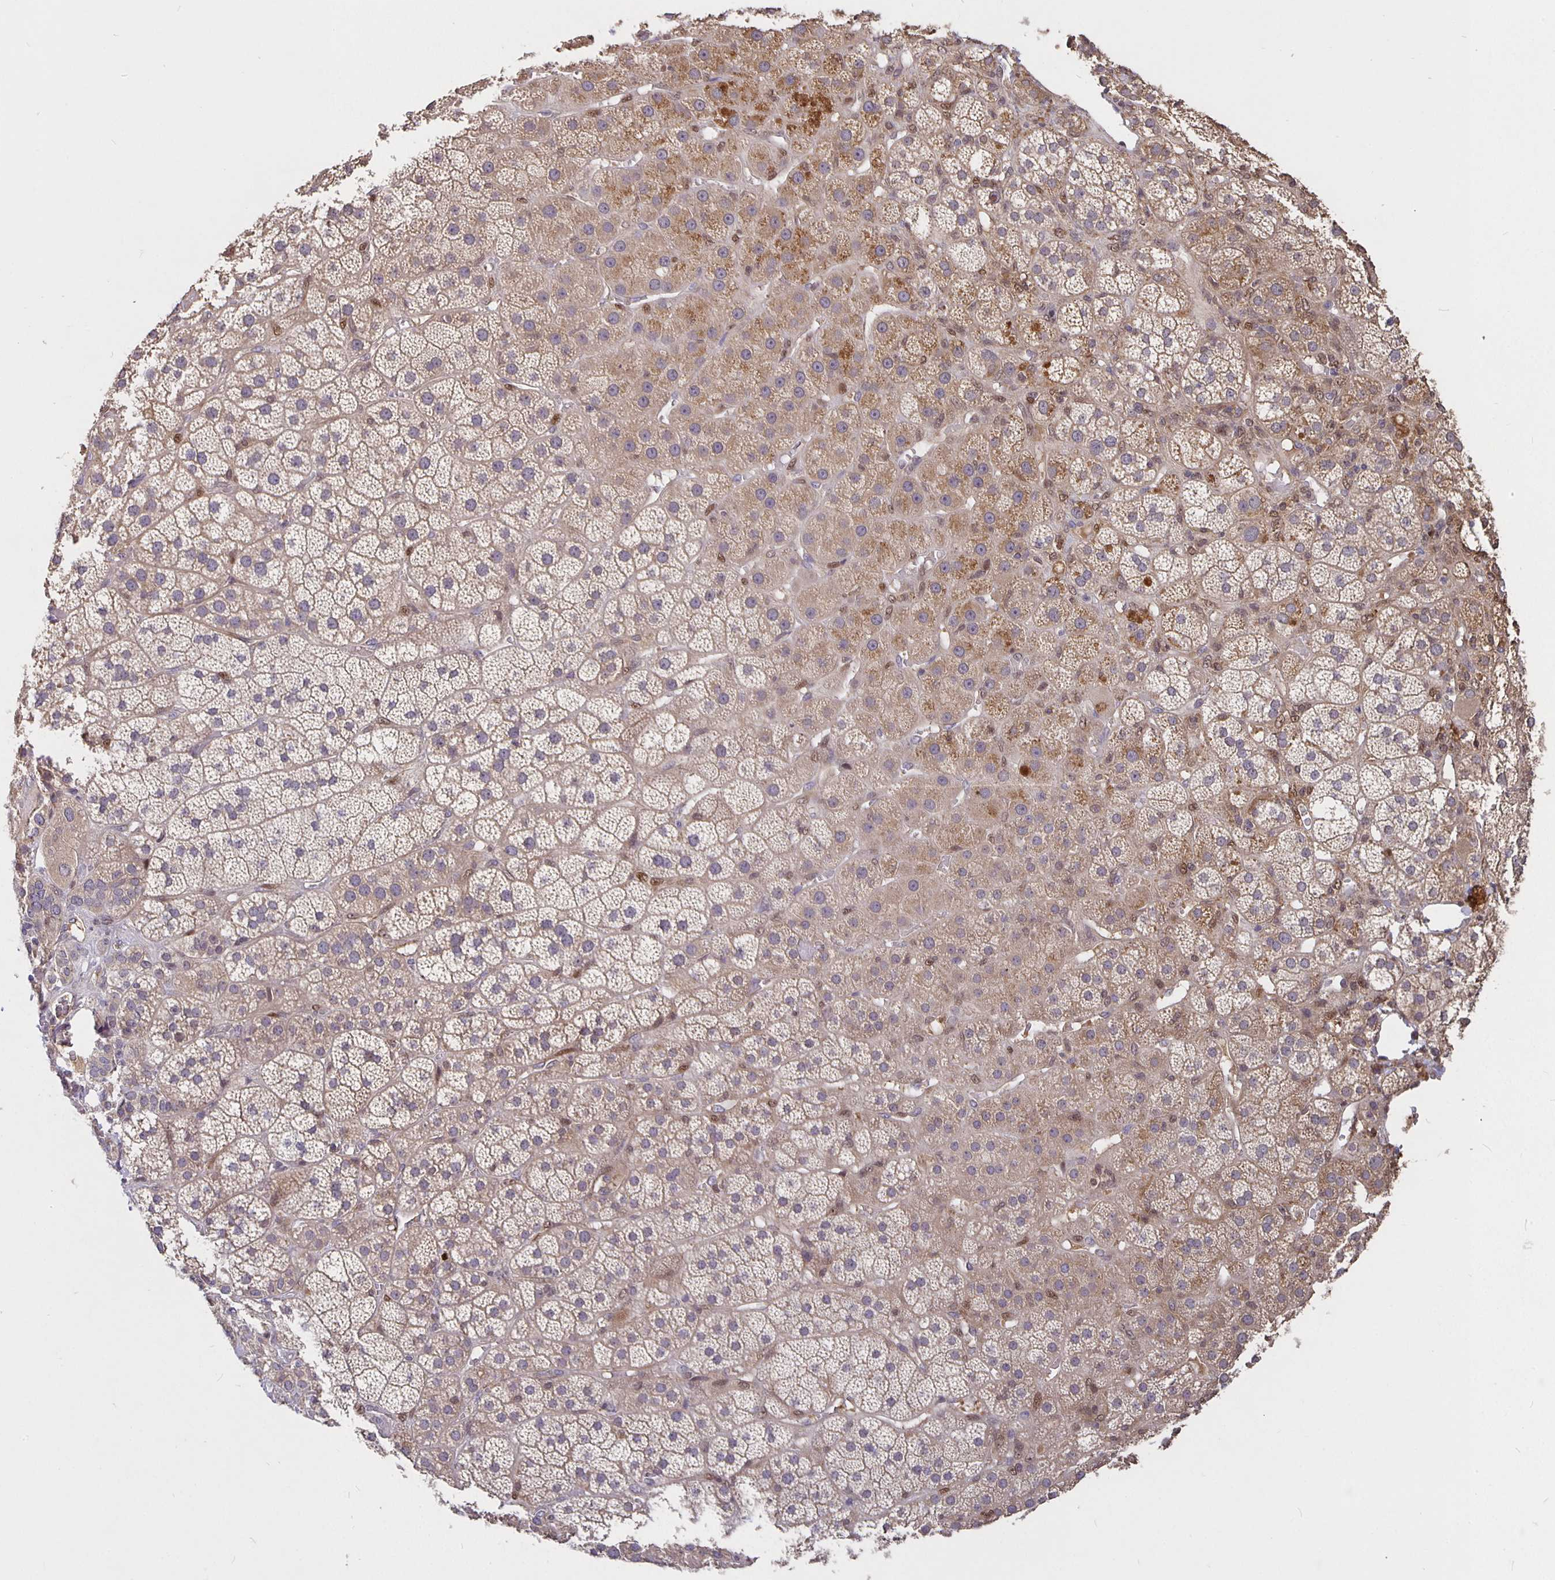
{"staining": {"intensity": "weak", "quantity": "25%-75%", "location": "cytoplasmic/membranous"}, "tissue": "adrenal gland", "cell_type": "Glandular cells", "image_type": "normal", "snomed": [{"axis": "morphology", "description": "Normal tissue, NOS"}, {"axis": "topography", "description": "Adrenal gland"}], "caption": "A histopathology image of adrenal gland stained for a protein reveals weak cytoplasmic/membranous brown staining in glandular cells. (DAB (3,3'-diaminobenzidine) = brown stain, brightfield microscopy at high magnification).", "gene": "NOG", "patient": {"sex": "male", "age": 57}}